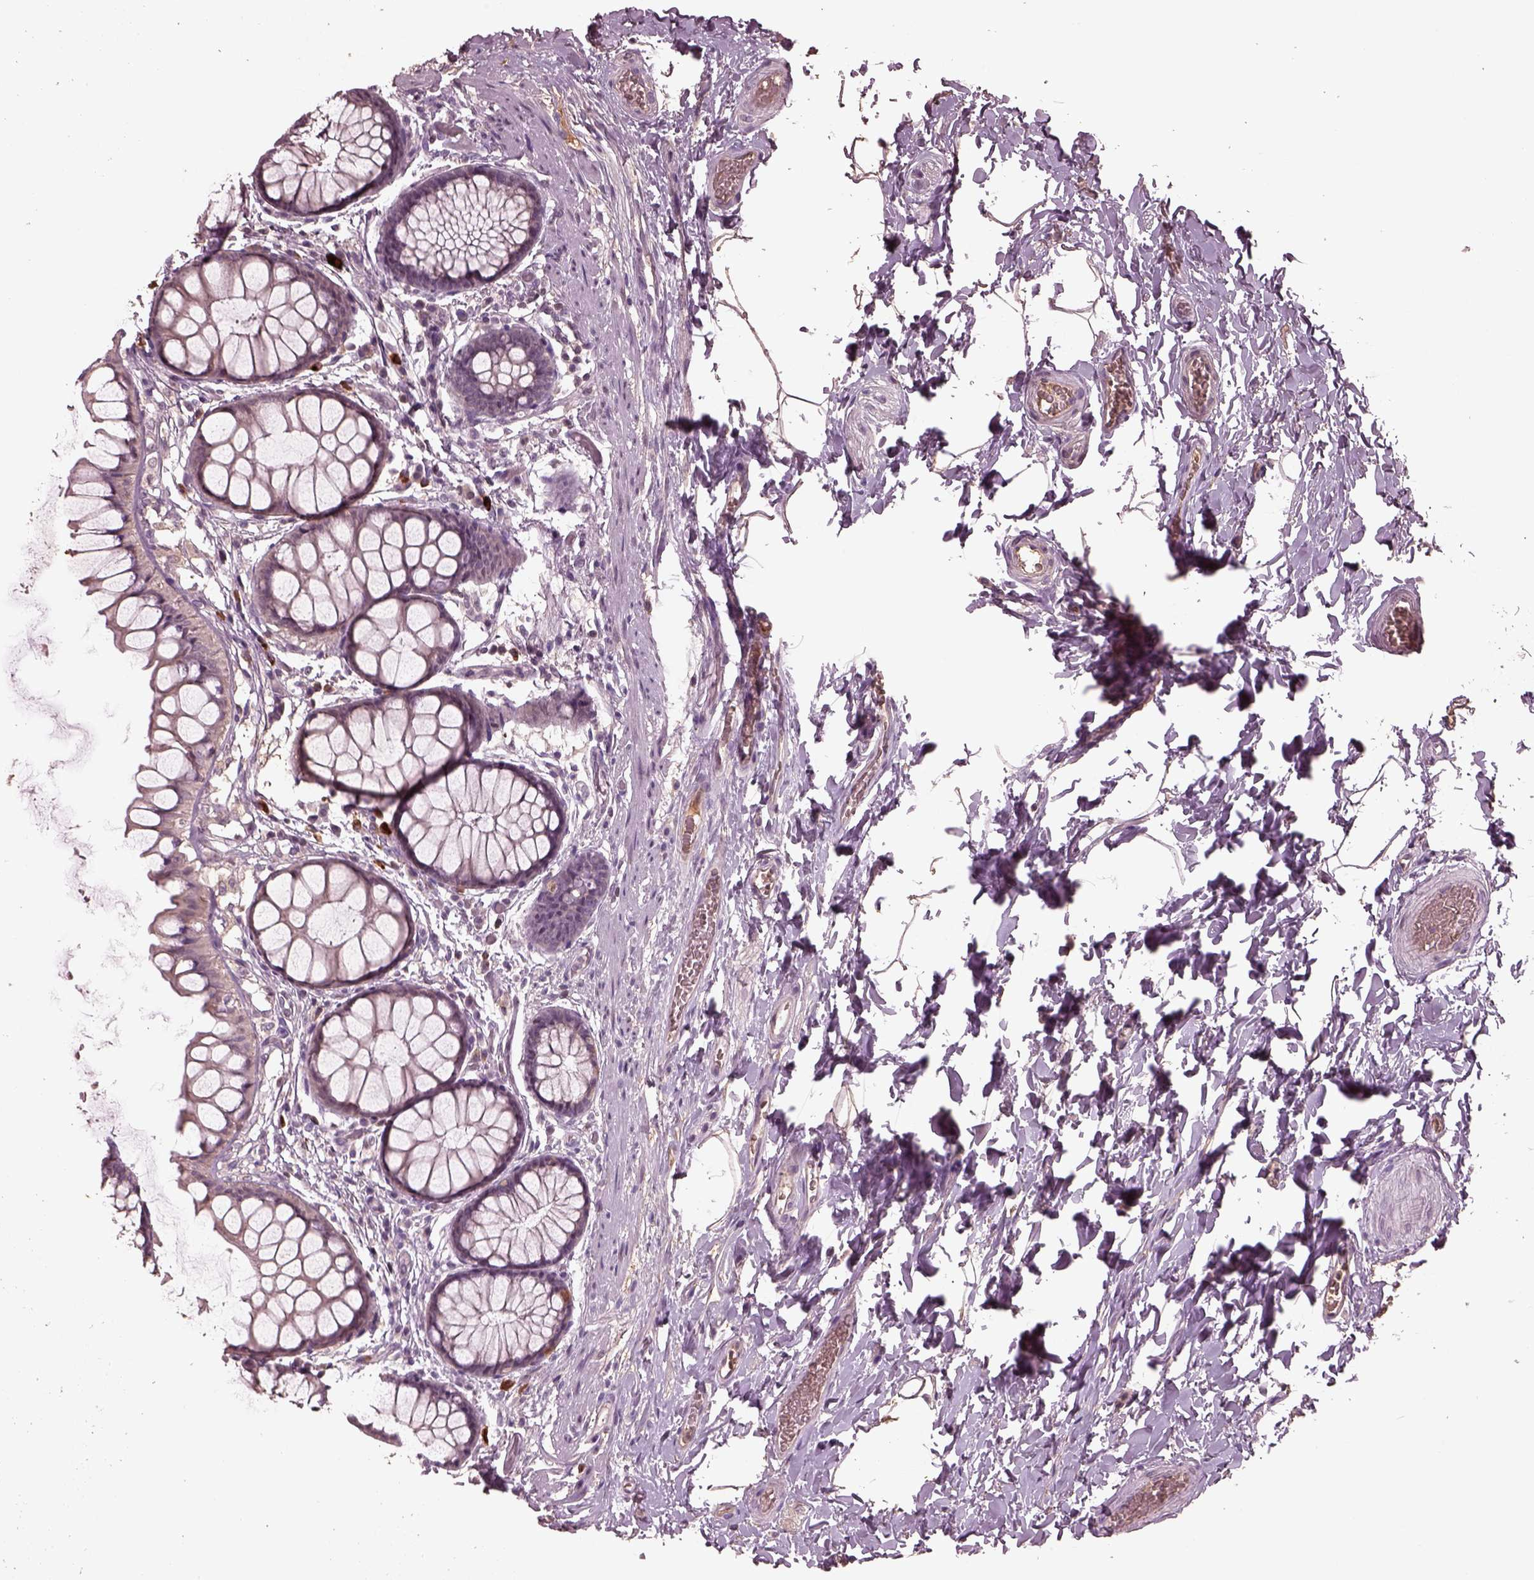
{"staining": {"intensity": "negative", "quantity": "none", "location": "none"}, "tissue": "rectum", "cell_type": "Glandular cells", "image_type": "normal", "snomed": [{"axis": "morphology", "description": "Normal tissue, NOS"}, {"axis": "topography", "description": "Rectum"}], "caption": "Immunohistochemistry image of benign human rectum stained for a protein (brown), which demonstrates no staining in glandular cells.", "gene": "PTX4", "patient": {"sex": "female", "age": 62}}